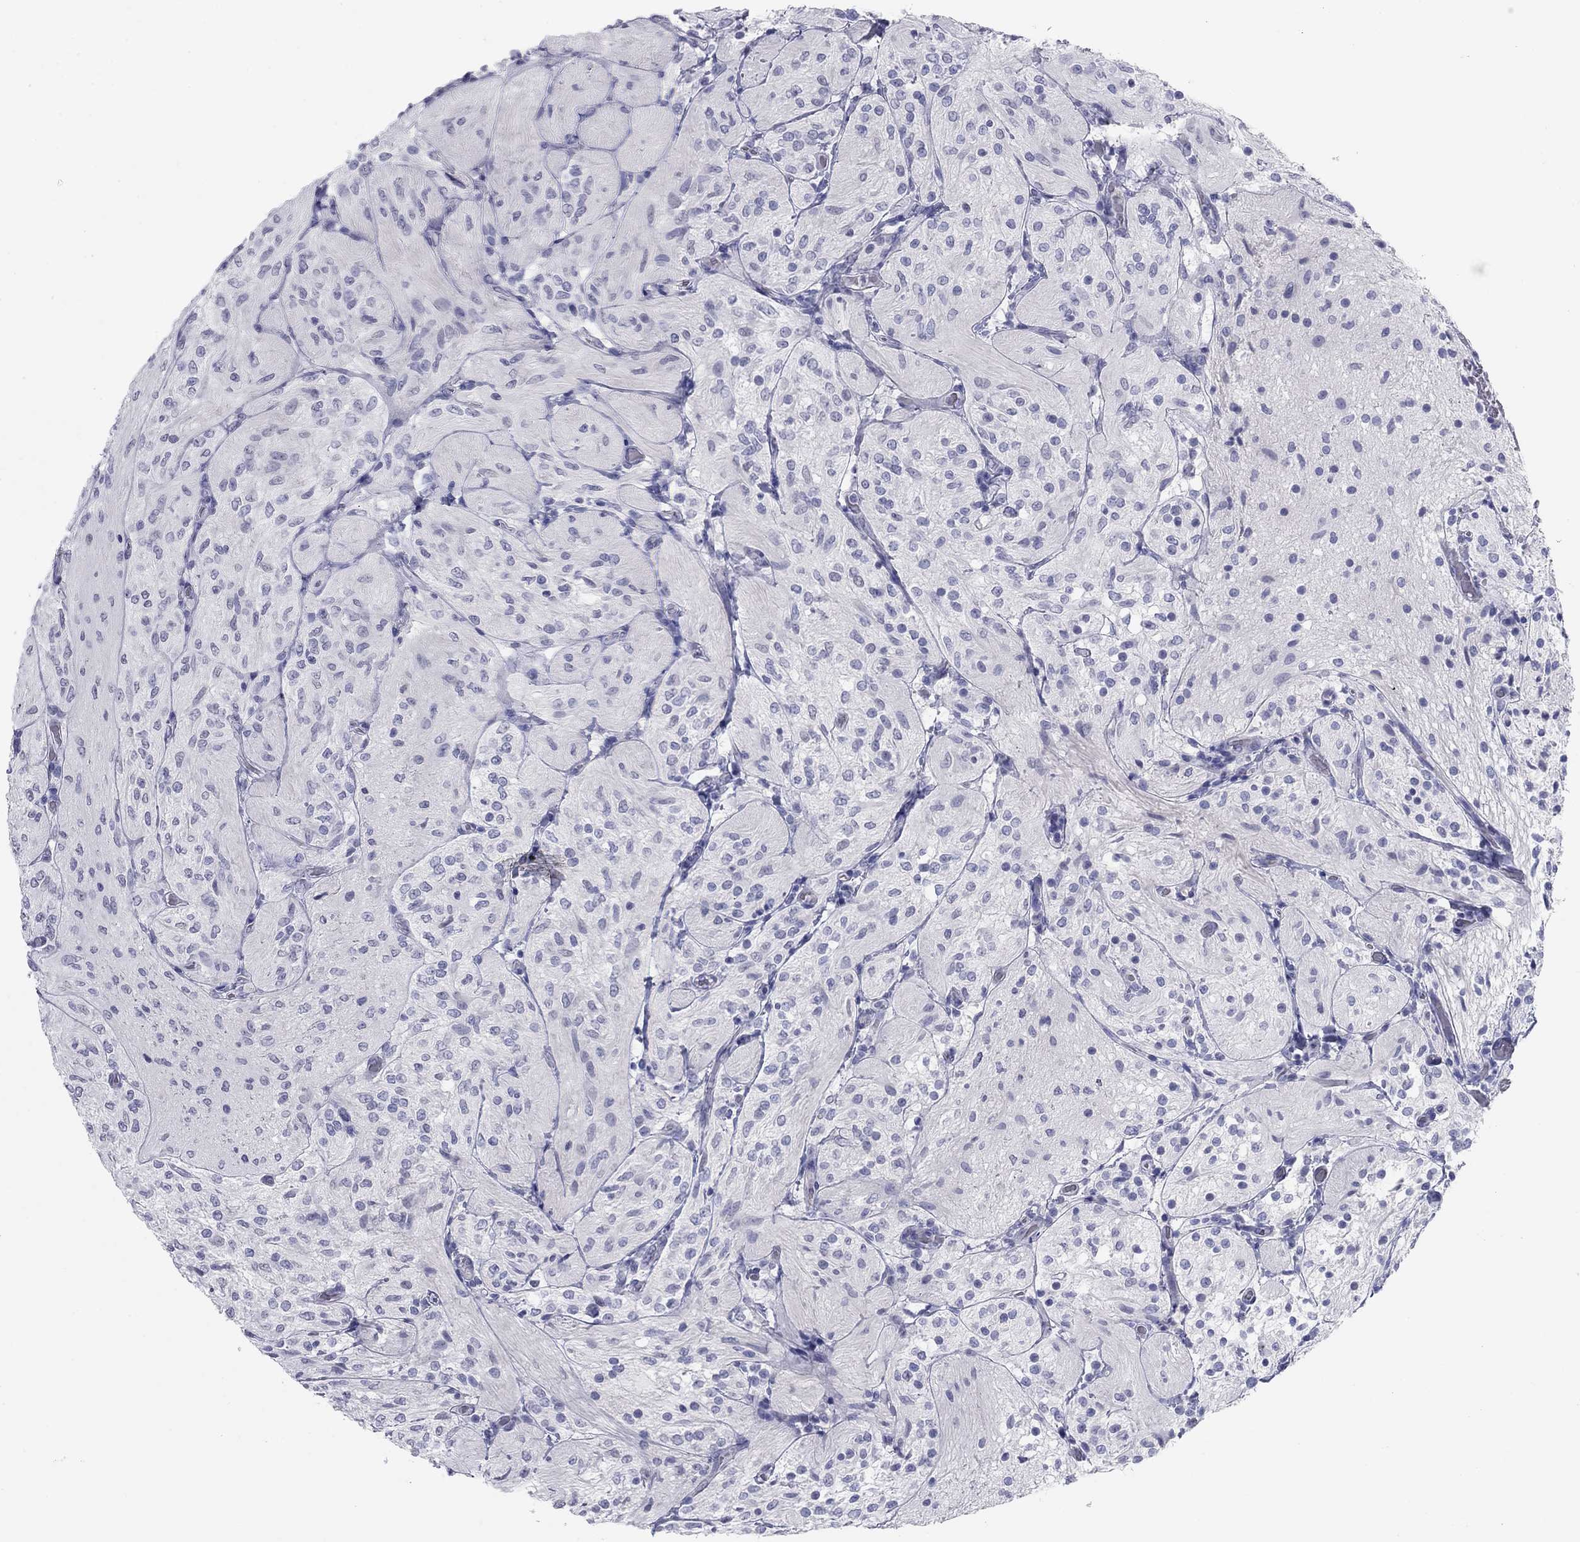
{"staining": {"intensity": "negative", "quantity": "none", "location": "none"}, "tissue": "glioma", "cell_type": "Tumor cells", "image_type": "cancer", "snomed": [{"axis": "morphology", "description": "Glioma, malignant, Low grade"}, {"axis": "topography", "description": "Brain"}], "caption": "An image of malignant low-grade glioma stained for a protein displays no brown staining in tumor cells.", "gene": "KRT75", "patient": {"sex": "male", "age": 3}}